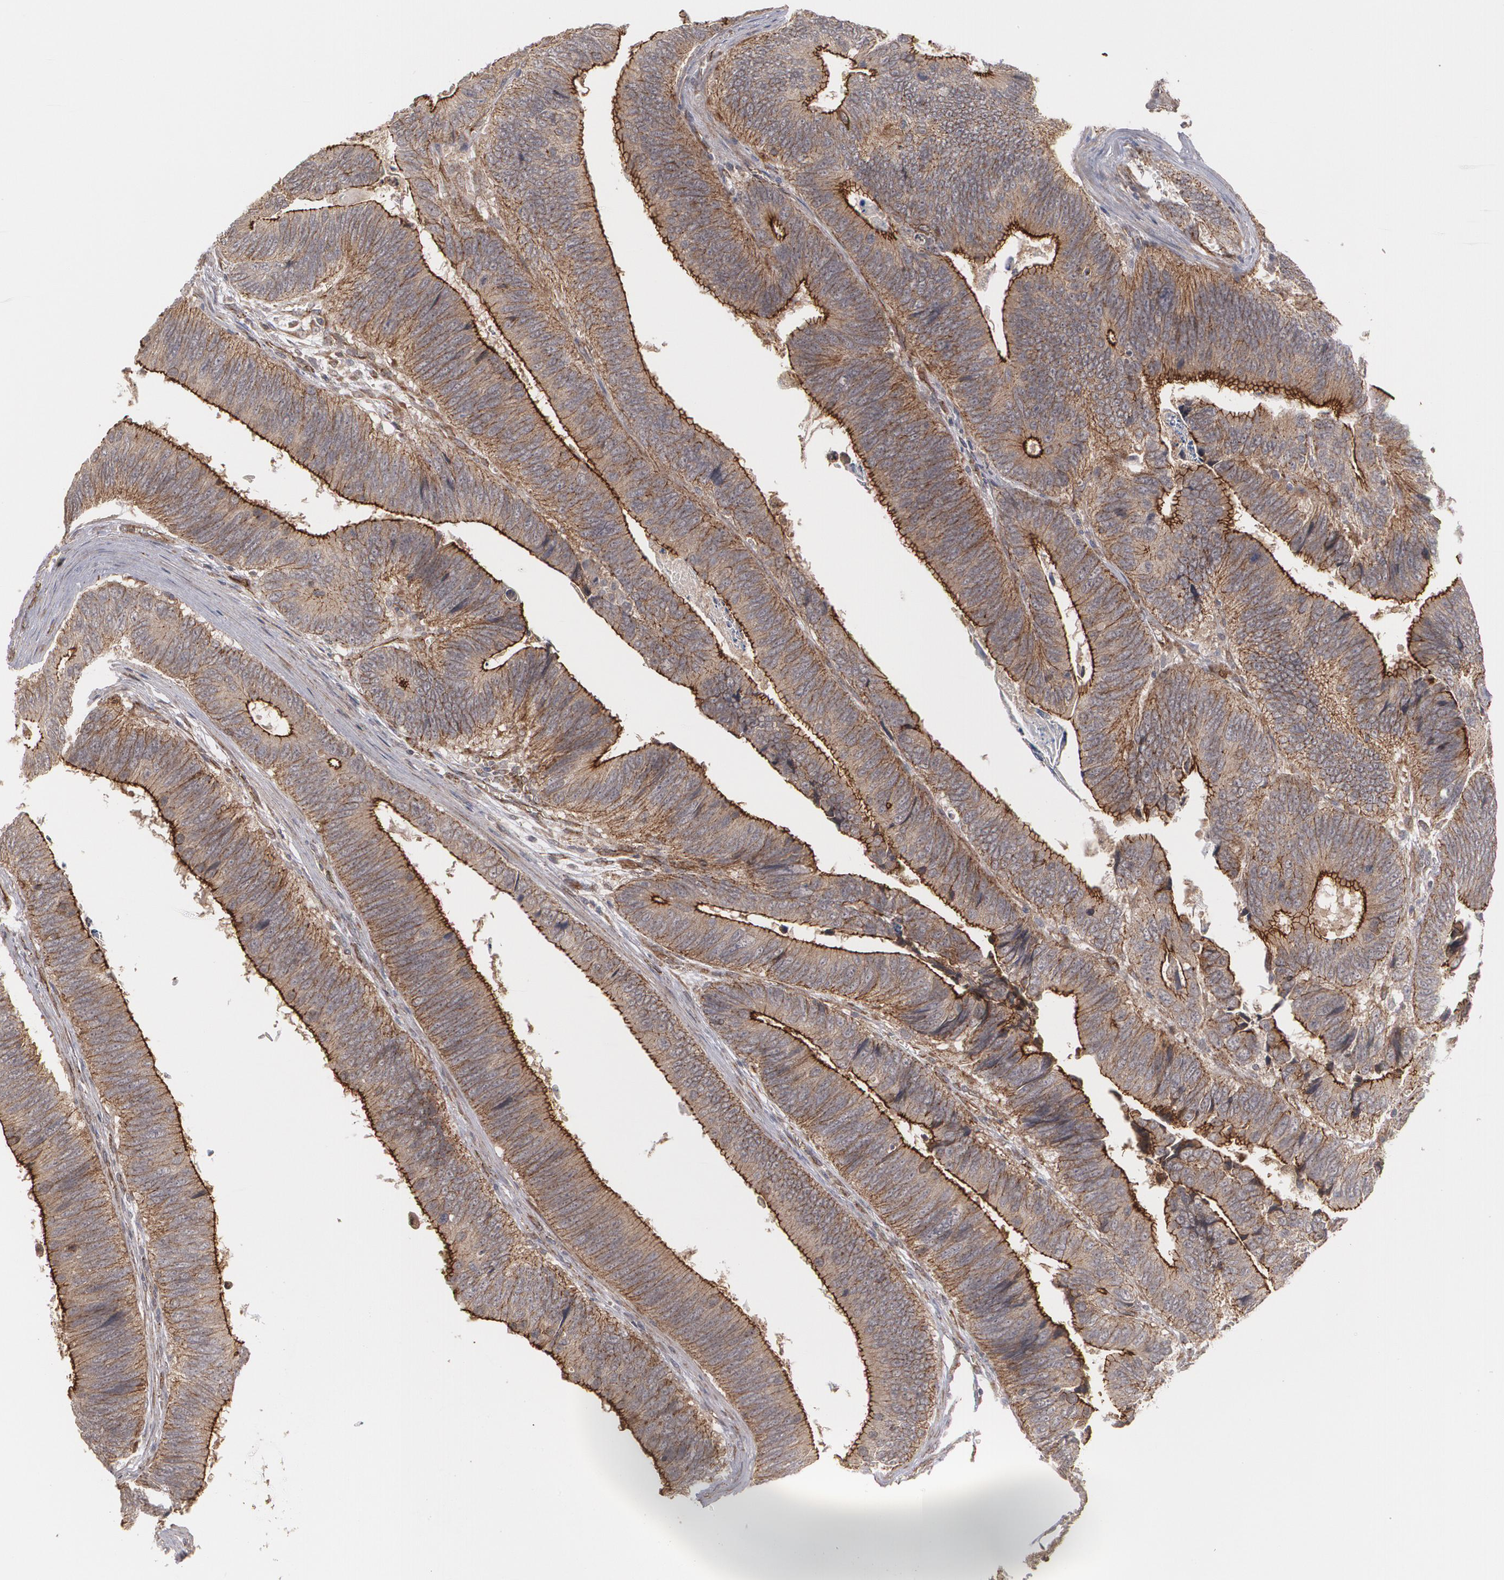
{"staining": {"intensity": "moderate", "quantity": ">75%", "location": "cytoplasmic/membranous"}, "tissue": "colorectal cancer", "cell_type": "Tumor cells", "image_type": "cancer", "snomed": [{"axis": "morphology", "description": "Adenocarcinoma, NOS"}, {"axis": "topography", "description": "Colon"}], "caption": "Moderate cytoplasmic/membranous expression for a protein is present in about >75% of tumor cells of colorectal adenocarcinoma using immunohistochemistry (IHC).", "gene": "TJP1", "patient": {"sex": "male", "age": 72}}